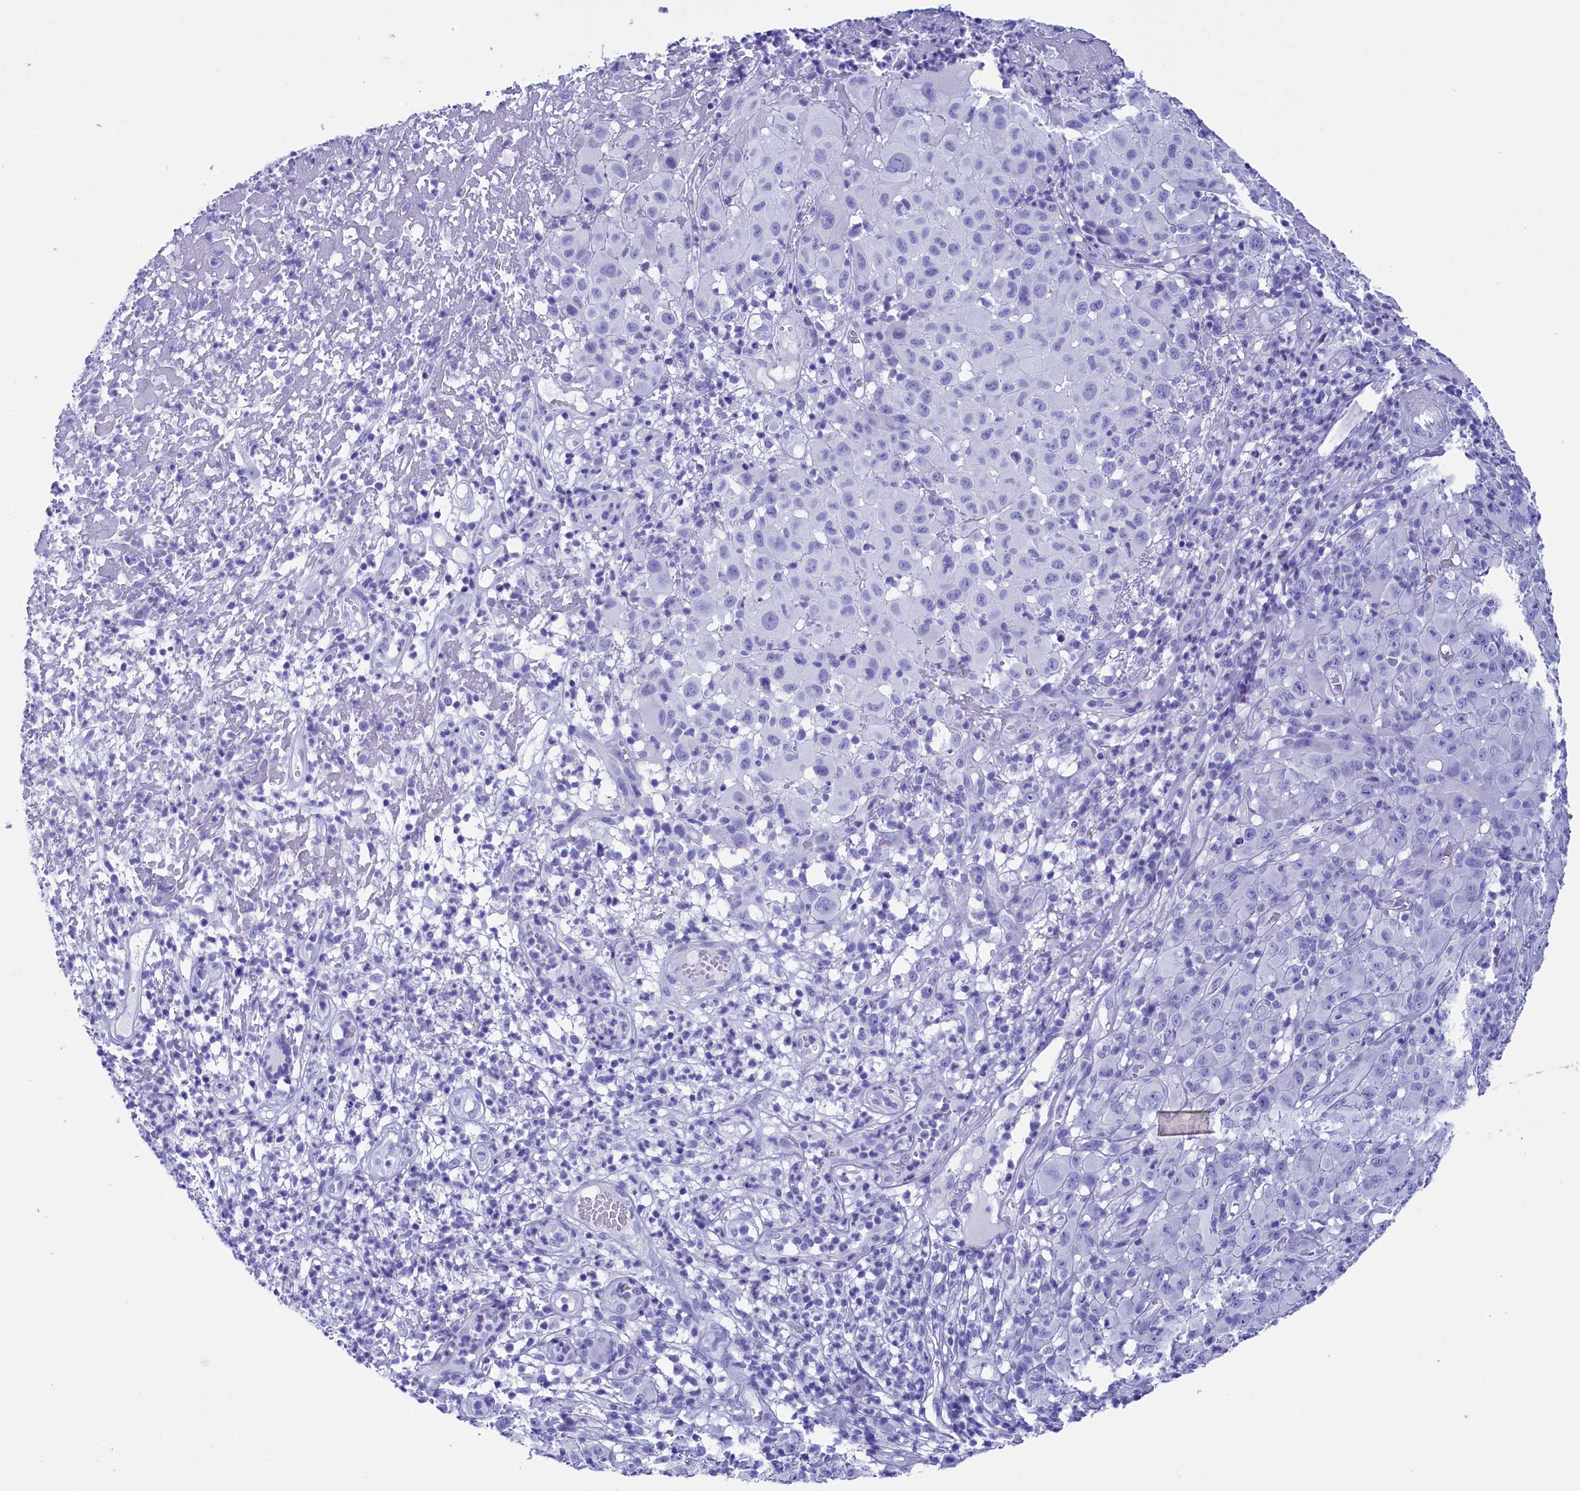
{"staining": {"intensity": "negative", "quantity": "none", "location": "none"}, "tissue": "melanoma", "cell_type": "Tumor cells", "image_type": "cancer", "snomed": [{"axis": "morphology", "description": "Malignant melanoma, NOS"}, {"axis": "topography", "description": "Skin"}], "caption": "Immunohistochemistry (IHC) histopathology image of neoplastic tissue: human melanoma stained with DAB (3,3'-diaminobenzidine) displays no significant protein staining in tumor cells.", "gene": "ANKRD29", "patient": {"sex": "male", "age": 73}}